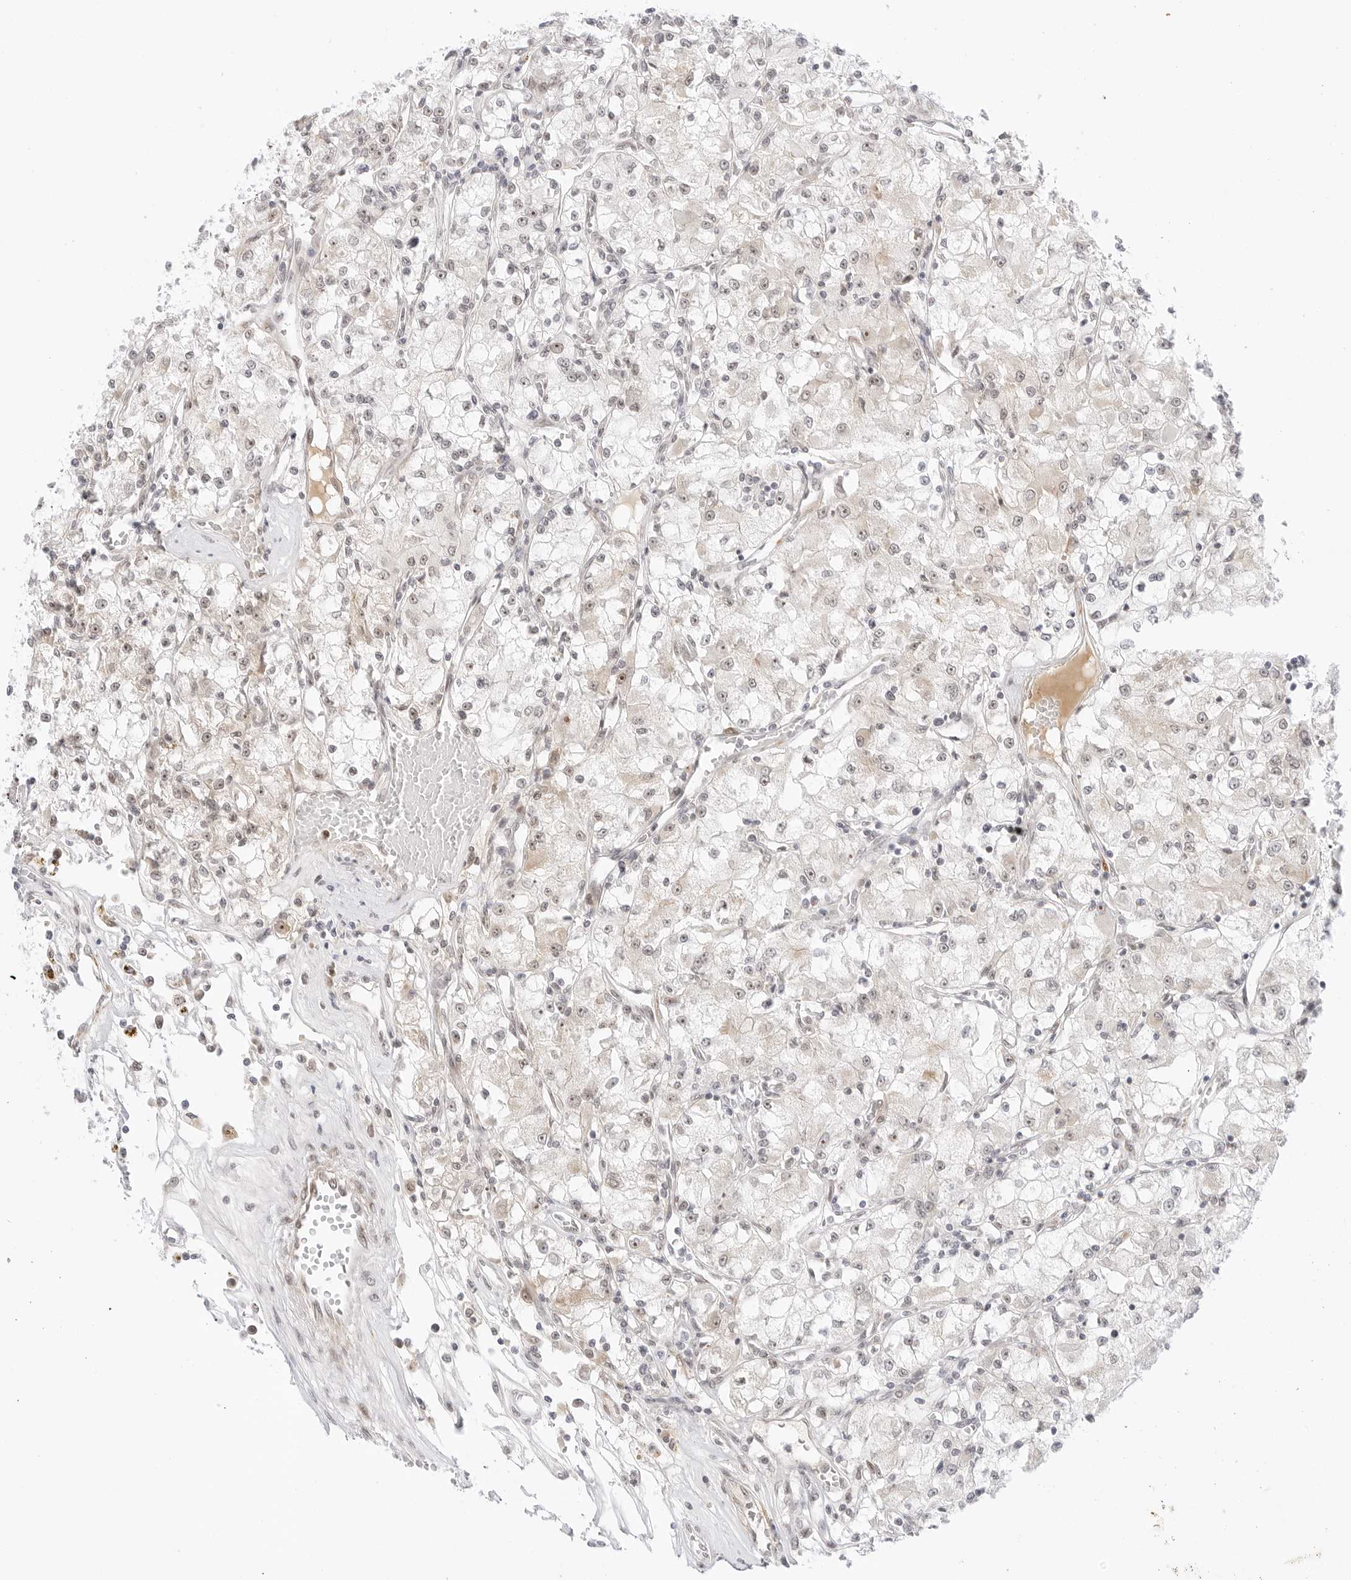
{"staining": {"intensity": "weak", "quantity": "<25%", "location": "nuclear"}, "tissue": "renal cancer", "cell_type": "Tumor cells", "image_type": "cancer", "snomed": [{"axis": "morphology", "description": "Adenocarcinoma, NOS"}, {"axis": "topography", "description": "Kidney"}], "caption": "An immunohistochemistry (IHC) photomicrograph of adenocarcinoma (renal) is shown. There is no staining in tumor cells of adenocarcinoma (renal).", "gene": "HIPK3", "patient": {"sex": "female", "age": 59}}